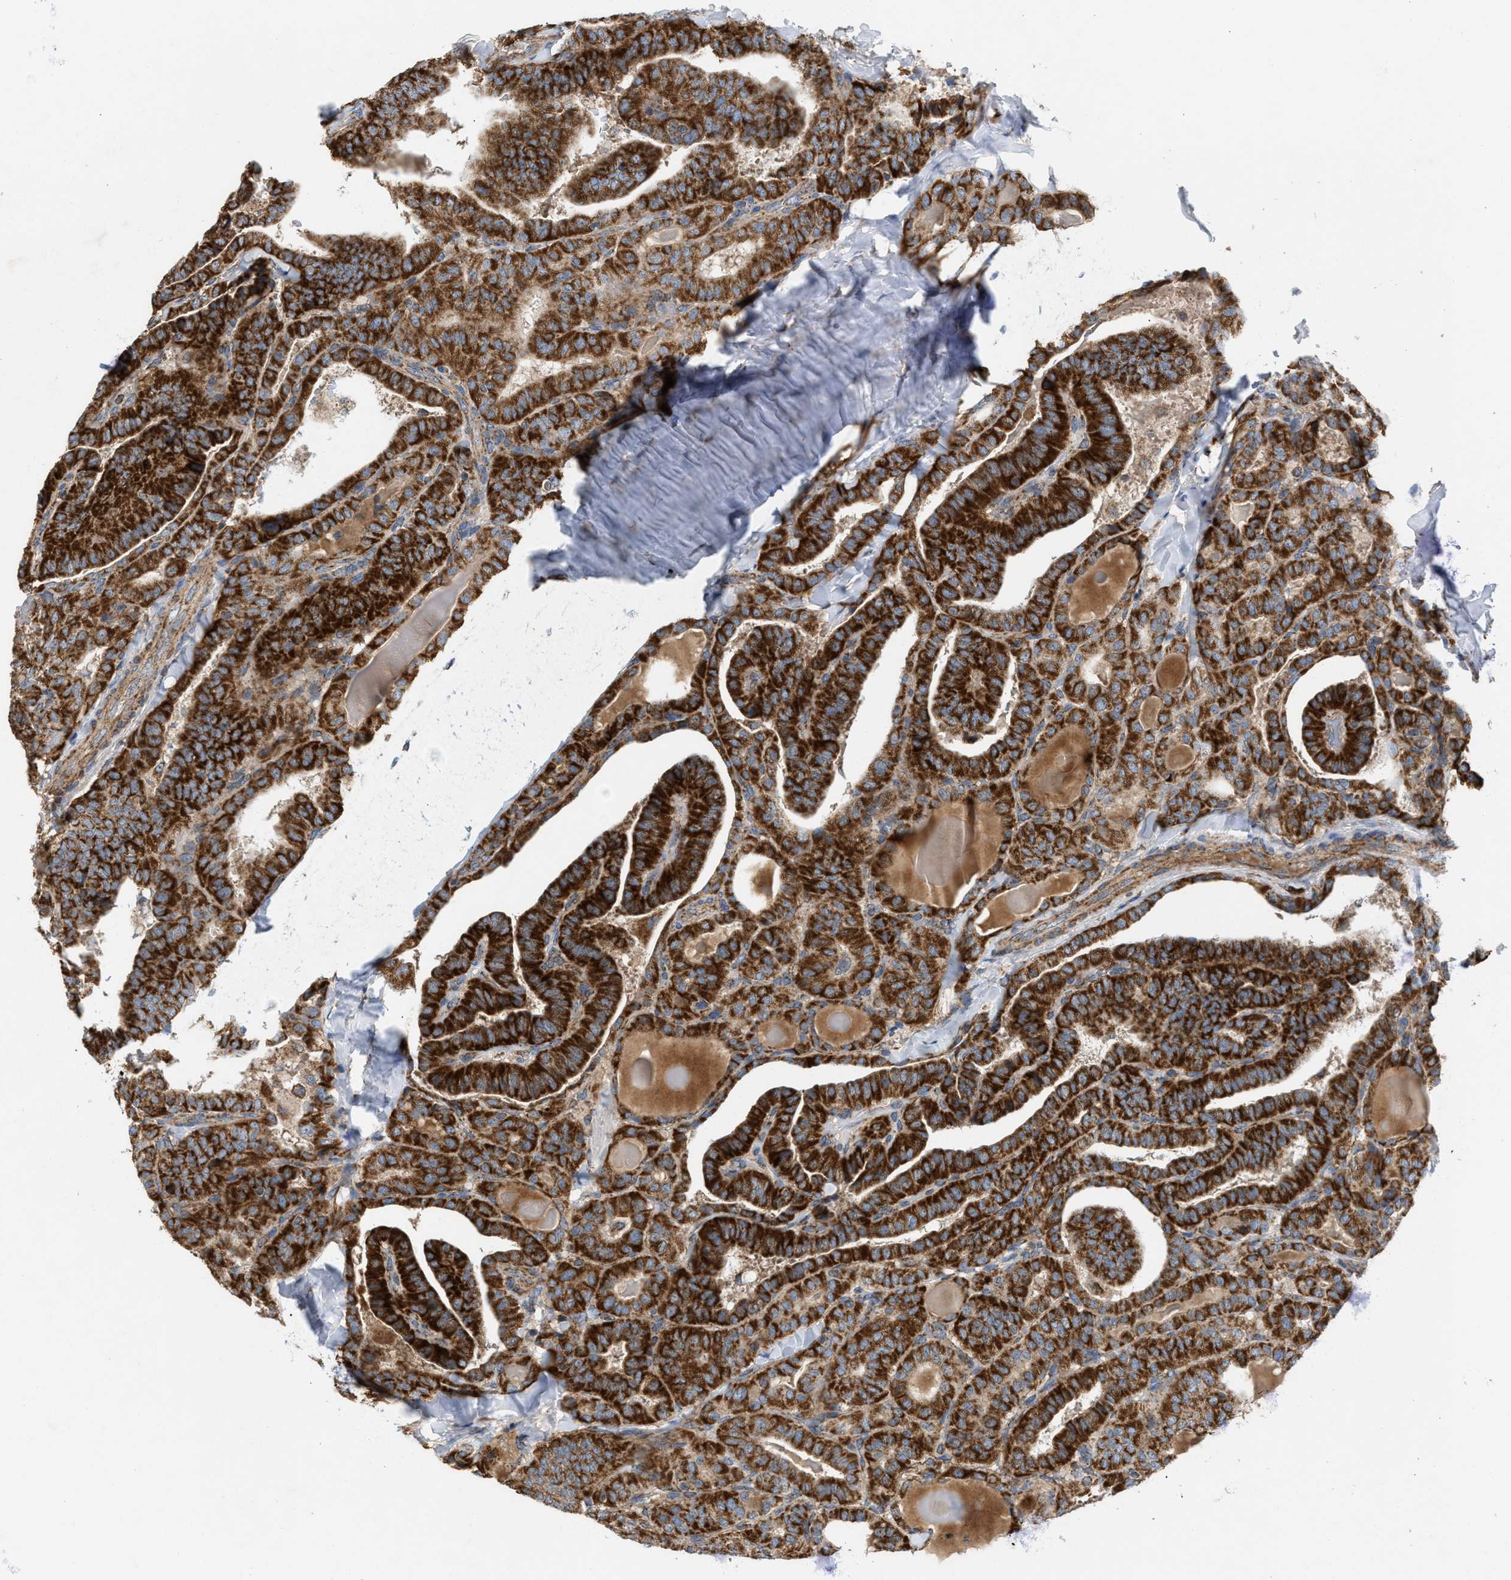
{"staining": {"intensity": "strong", "quantity": ">75%", "location": "cytoplasmic/membranous"}, "tissue": "thyroid cancer", "cell_type": "Tumor cells", "image_type": "cancer", "snomed": [{"axis": "morphology", "description": "Papillary adenocarcinoma, NOS"}, {"axis": "topography", "description": "Thyroid gland"}], "caption": "Brown immunohistochemical staining in human thyroid cancer displays strong cytoplasmic/membranous staining in about >75% of tumor cells.", "gene": "TACO1", "patient": {"sex": "male", "age": 77}}